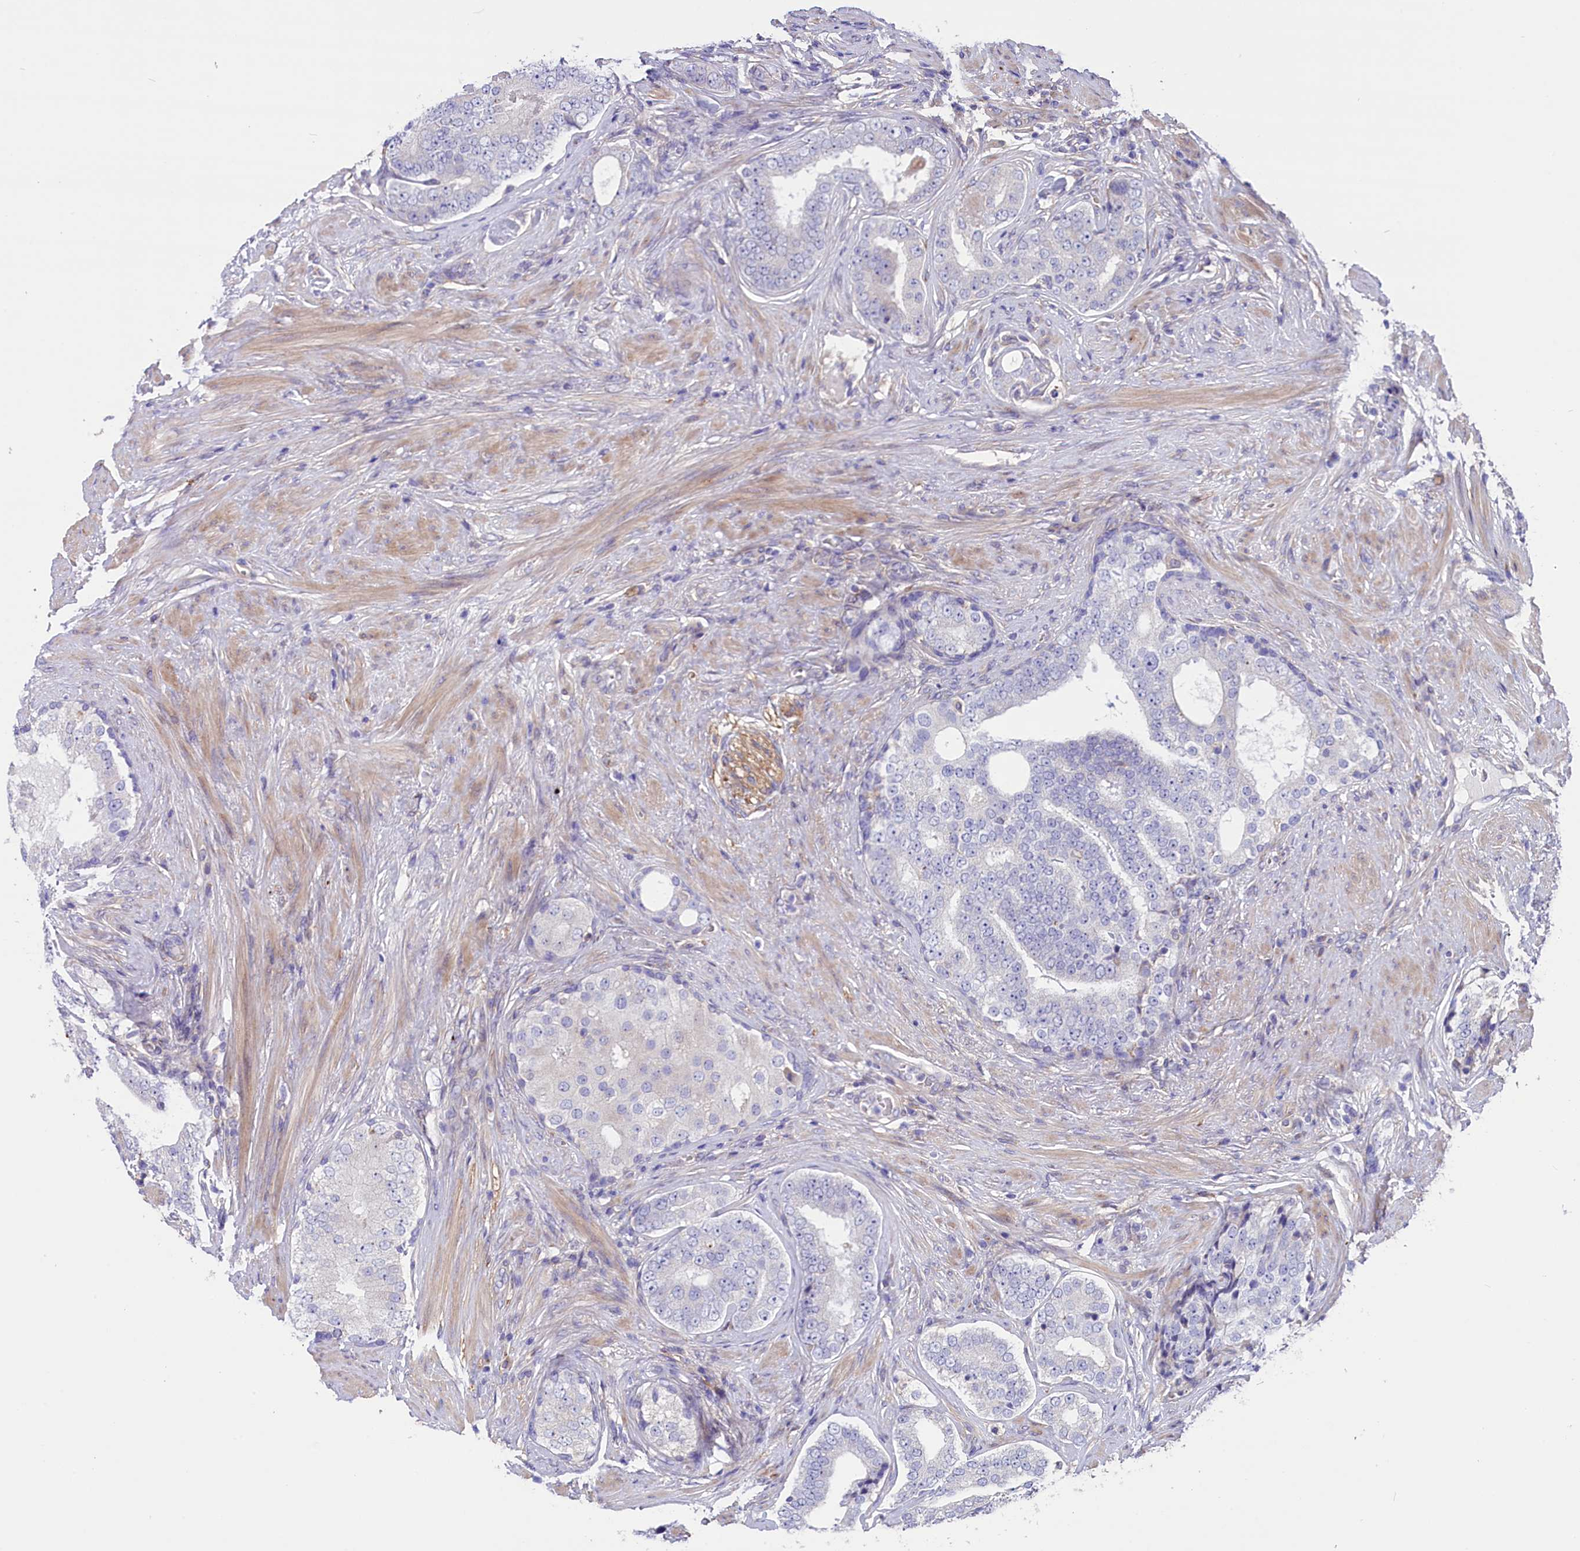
{"staining": {"intensity": "negative", "quantity": "none", "location": "none"}, "tissue": "prostate cancer", "cell_type": "Tumor cells", "image_type": "cancer", "snomed": [{"axis": "morphology", "description": "Adenocarcinoma, High grade"}, {"axis": "topography", "description": "Prostate"}], "caption": "Immunohistochemistry (IHC) of adenocarcinoma (high-grade) (prostate) exhibits no expression in tumor cells.", "gene": "GPR108", "patient": {"sex": "male", "age": 56}}